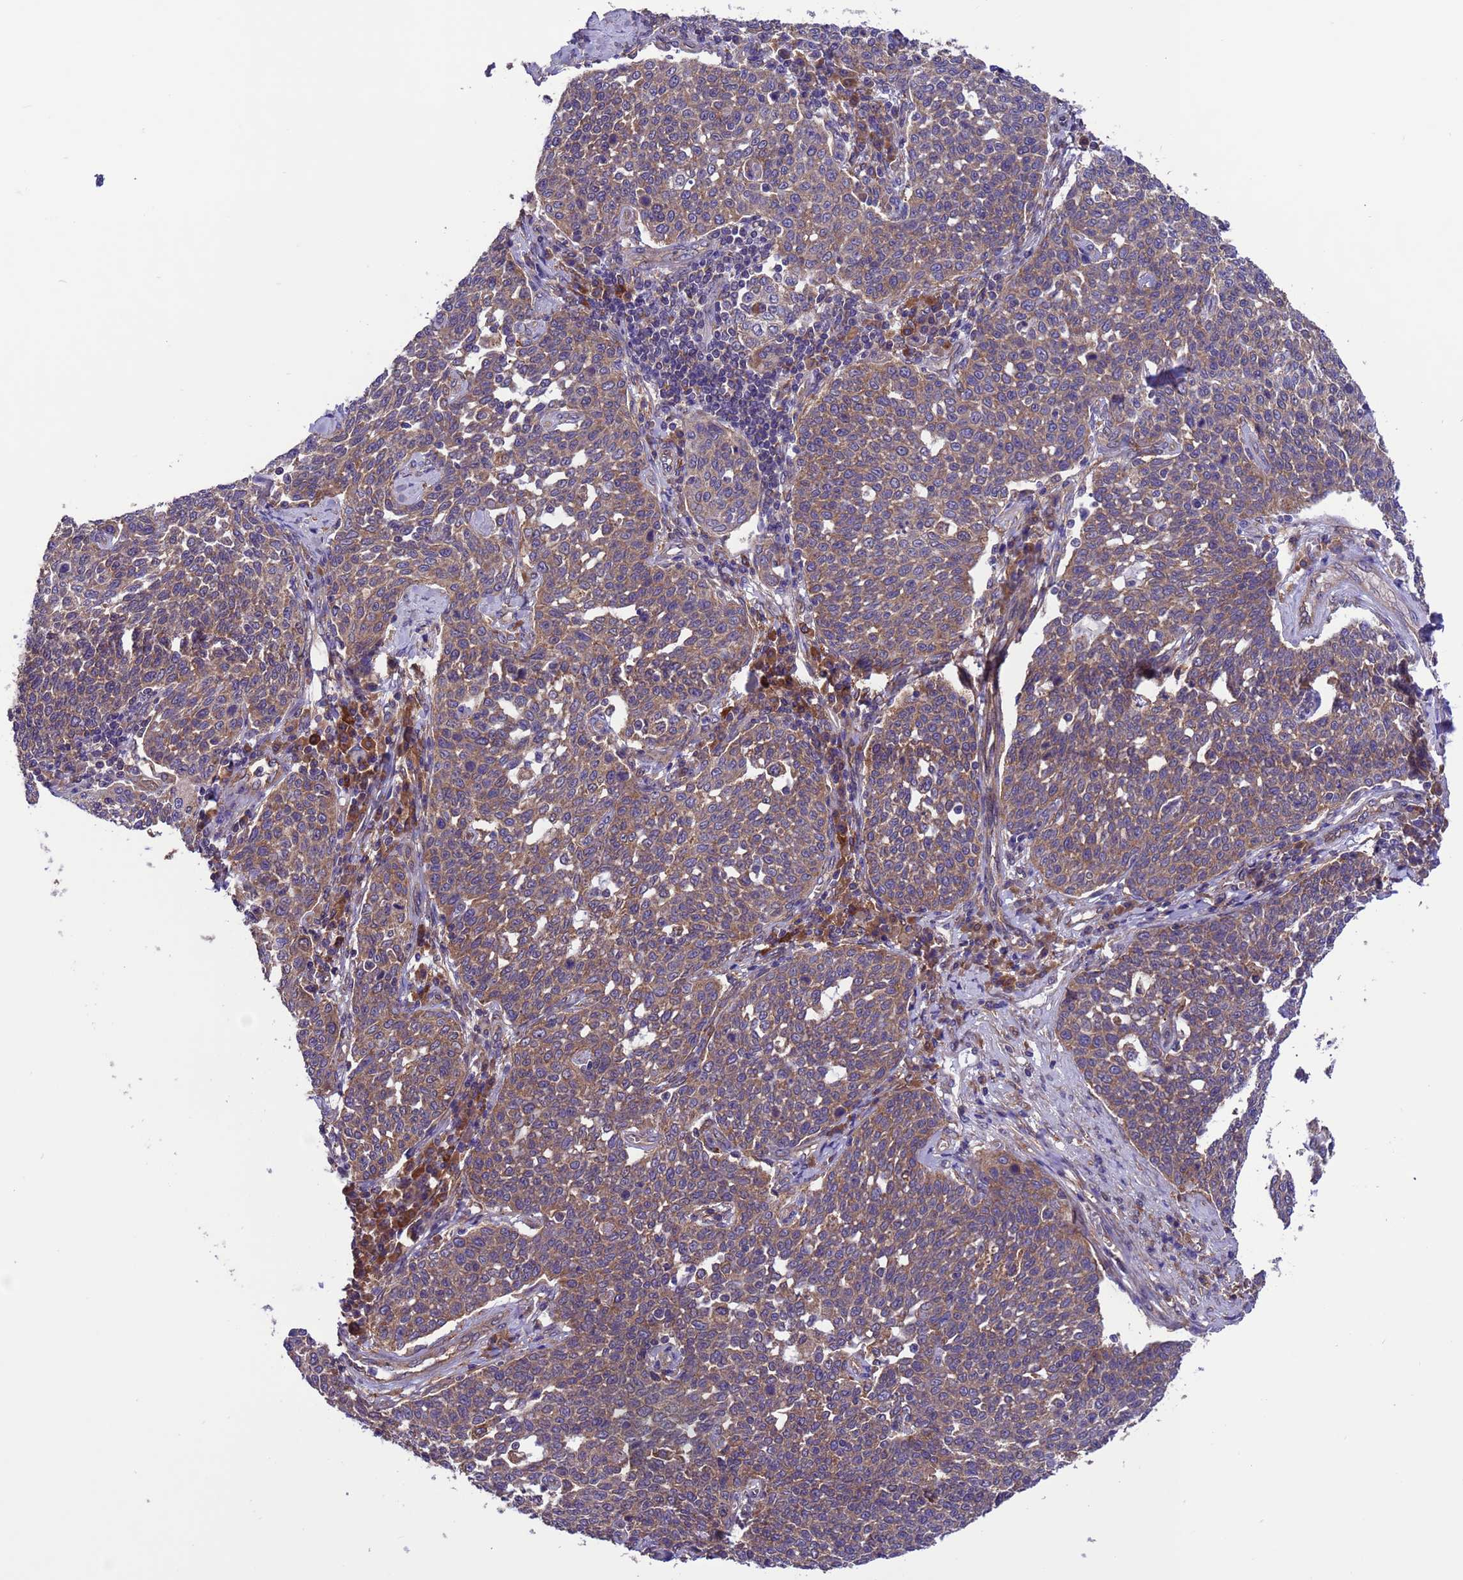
{"staining": {"intensity": "weak", "quantity": ">75%", "location": "cytoplasmic/membranous"}, "tissue": "cervical cancer", "cell_type": "Tumor cells", "image_type": "cancer", "snomed": [{"axis": "morphology", "description": "Squamous cell carcinoma, NOS"}, {"axis": "topography", "description": "Cervix"}], "caption": "Immunohistochemical staining of cervical cancer (squamous cell carcinoma) reveals weak cytoplasmic/membranous protein staining in approximately >75% of tumor cells.", "gene": "ARHGAP12", "patient": {"sex": "female", "age": 34}}